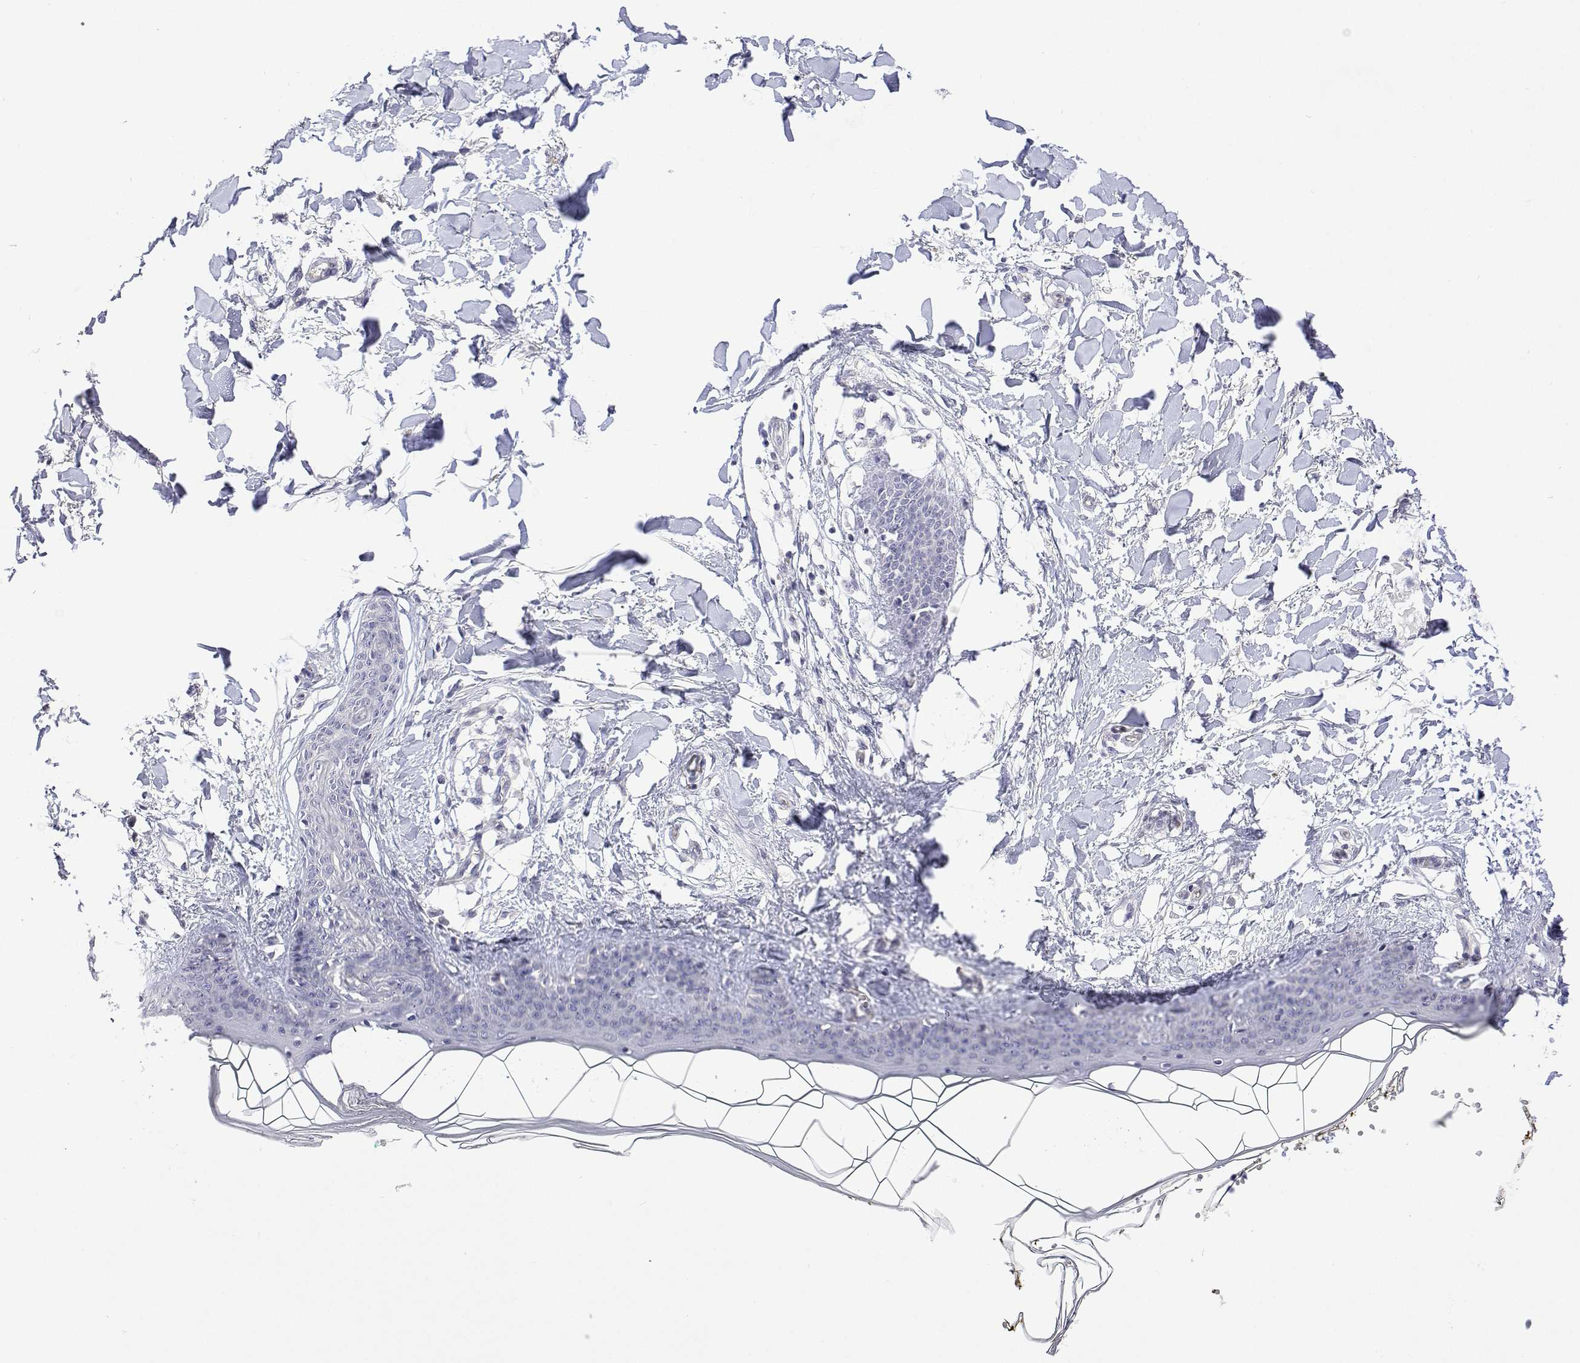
{"staining": {"intensity": "negative", "quantity": "none", "location": "none"}, "tissue": "skin", "cell_type": "Fibroblasts", "image_type": "normal", "snomed": [{"axis": "morphology", "description": "Normal tissue, NOS"}, {"axis": "topography", "description": "Skin"}], "caption": "High magnification brightfield microscopy of benign skin stained with DAB (brown) and counterstained with hematoxylin (blue): fibroblasts show no significant staining.", "gene": "PLCB1", "patient": {"sex": "female", "age": 34}}